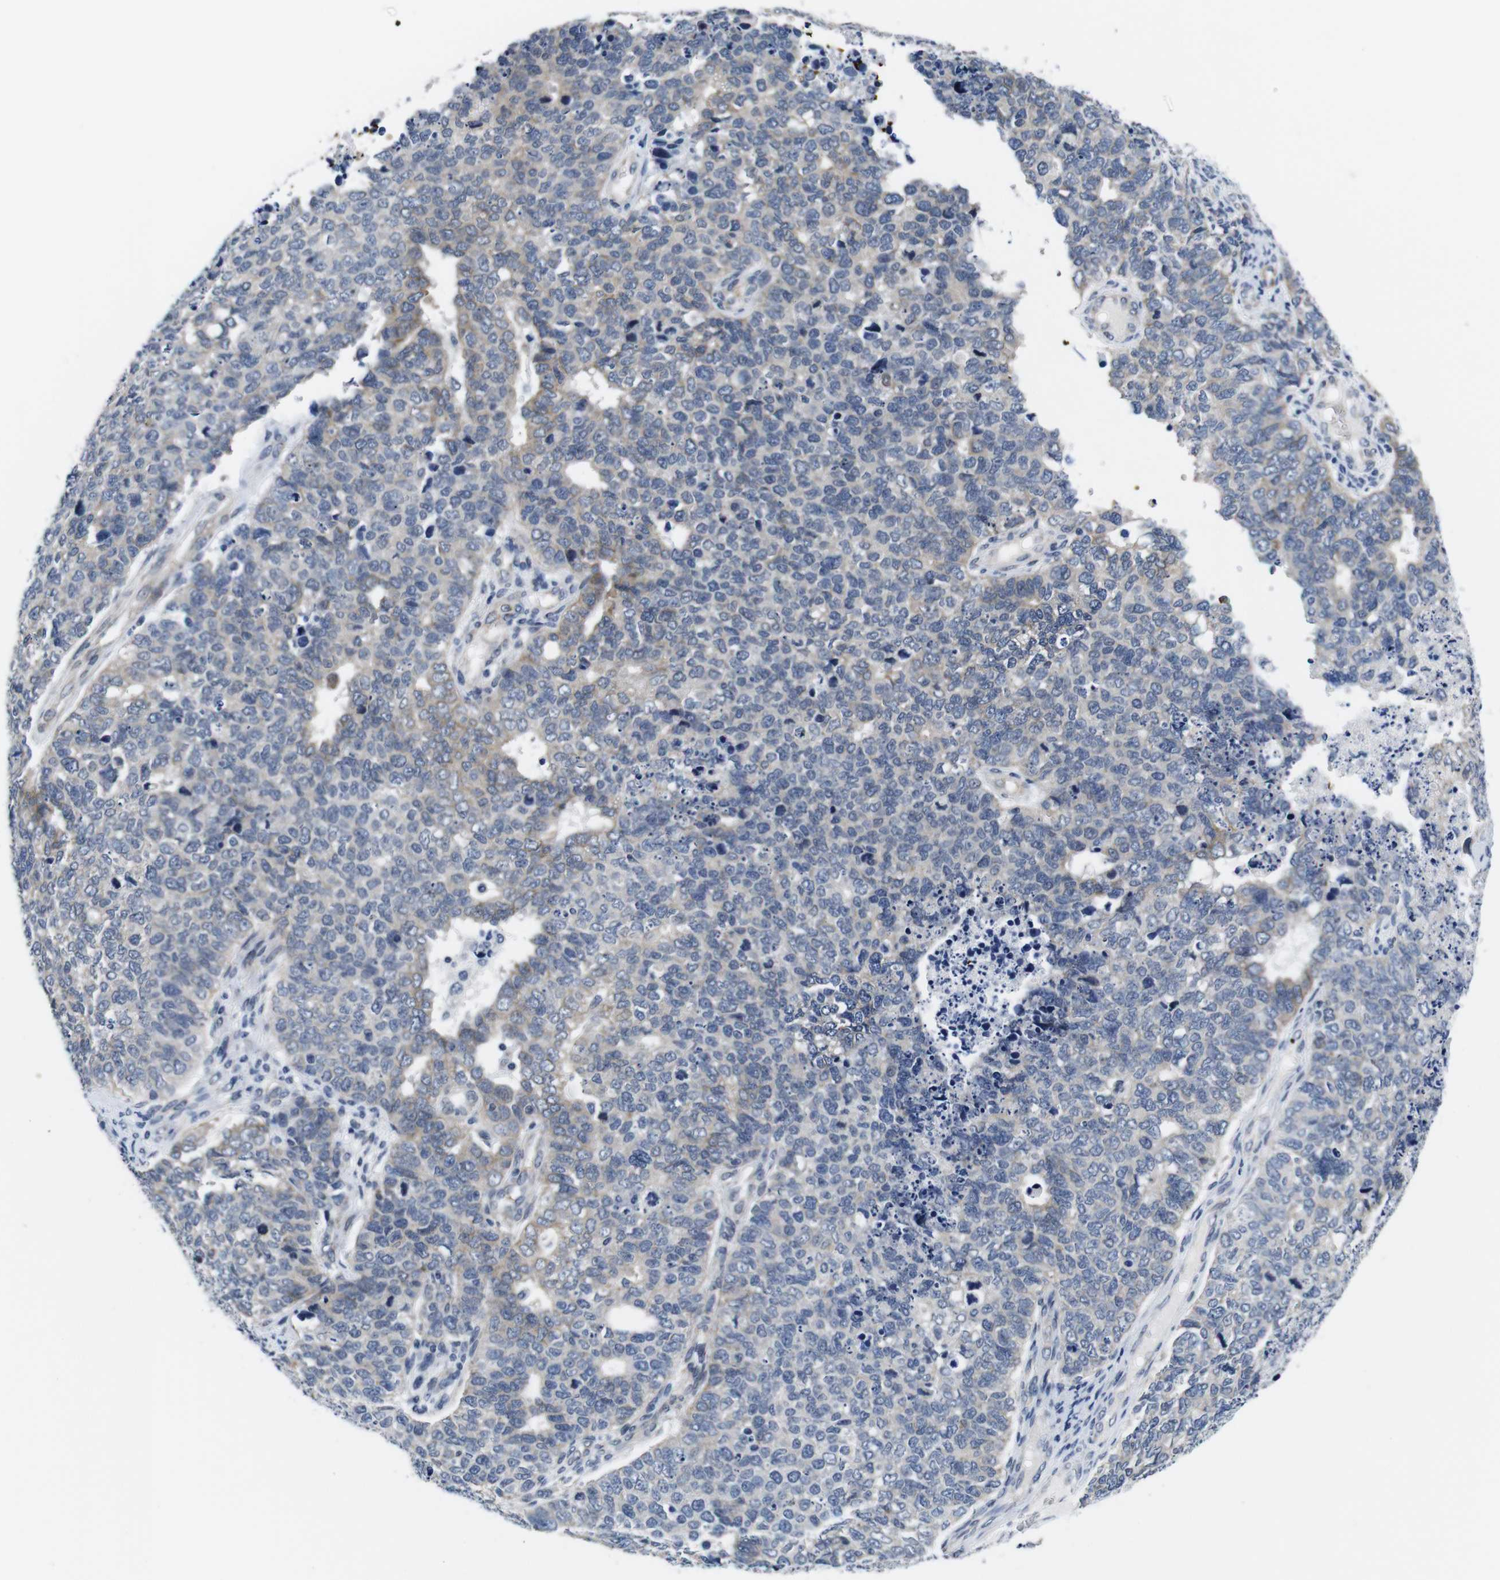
{"staining": {"intensity": "moderate", "quantity": "<25%", "location": "cytoplasmic/membranous"}, "tissue": "cervical cancer", "cell_type": "Tumor cells", "image_type": "cancer", "snomed": [{"axis": "morphology", "description": "Squamous cell carcinoma, NOS"}, {"axis": "topography", "description": "Cervix"}], "caption": "IHC of human cervical cancer reveals low levels of moderate cytoplasmic/membranous staining in approximately <25% of tumor cells.", "gene": "SOCS3", "patient": {"sex": "female", "age": 63}}